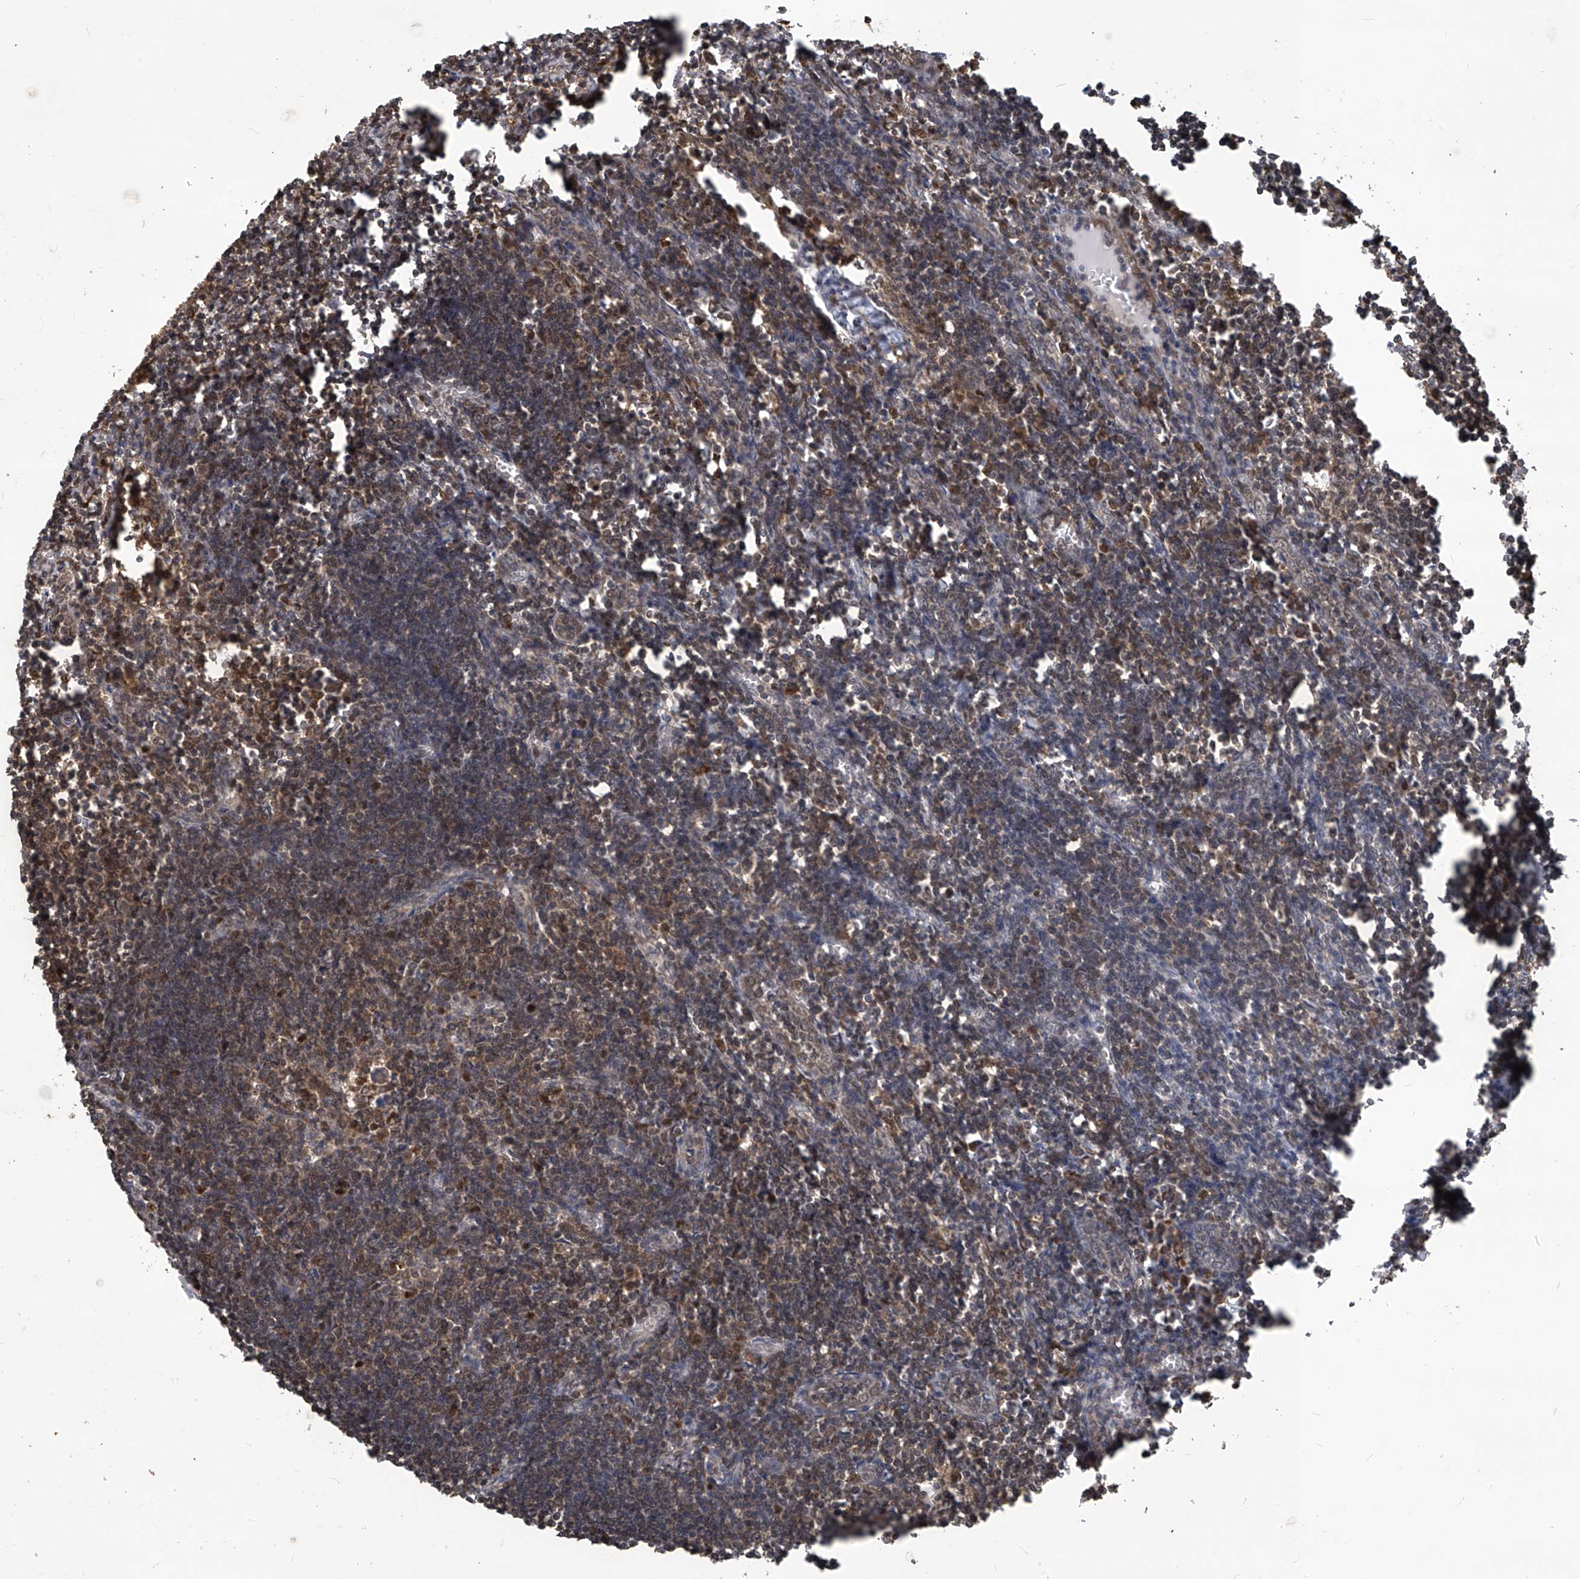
{"staining": {"intensity": "strong", "quantity": "<25%", "location": "nuclear"}, "tissue": "lymph node", "cell_type": "Germinal center cells", "image_type": "normal", "snomed": [{"axis": "morphology", "description": "Normal tissue, NOS"}, {"axis": "morphology", "description": "Malignant melanoma, Metastatic site"}, {"axis": "topography", "description": "Lymph node"}], "caption": "High-power microscopy captured an immunohistochemistry (IHC) photomicrograph of unremarkable lymph node, revealing strong nuclear expression in about <25% of germinal center cells. The staining was performed using DAB to visualize the protein expression in brown, while the nuclei were stained in blue with hematoxylin (Magnification: 20x).", "gene": "PSMB1", "patient": {"sex": "male", "age": 41}}